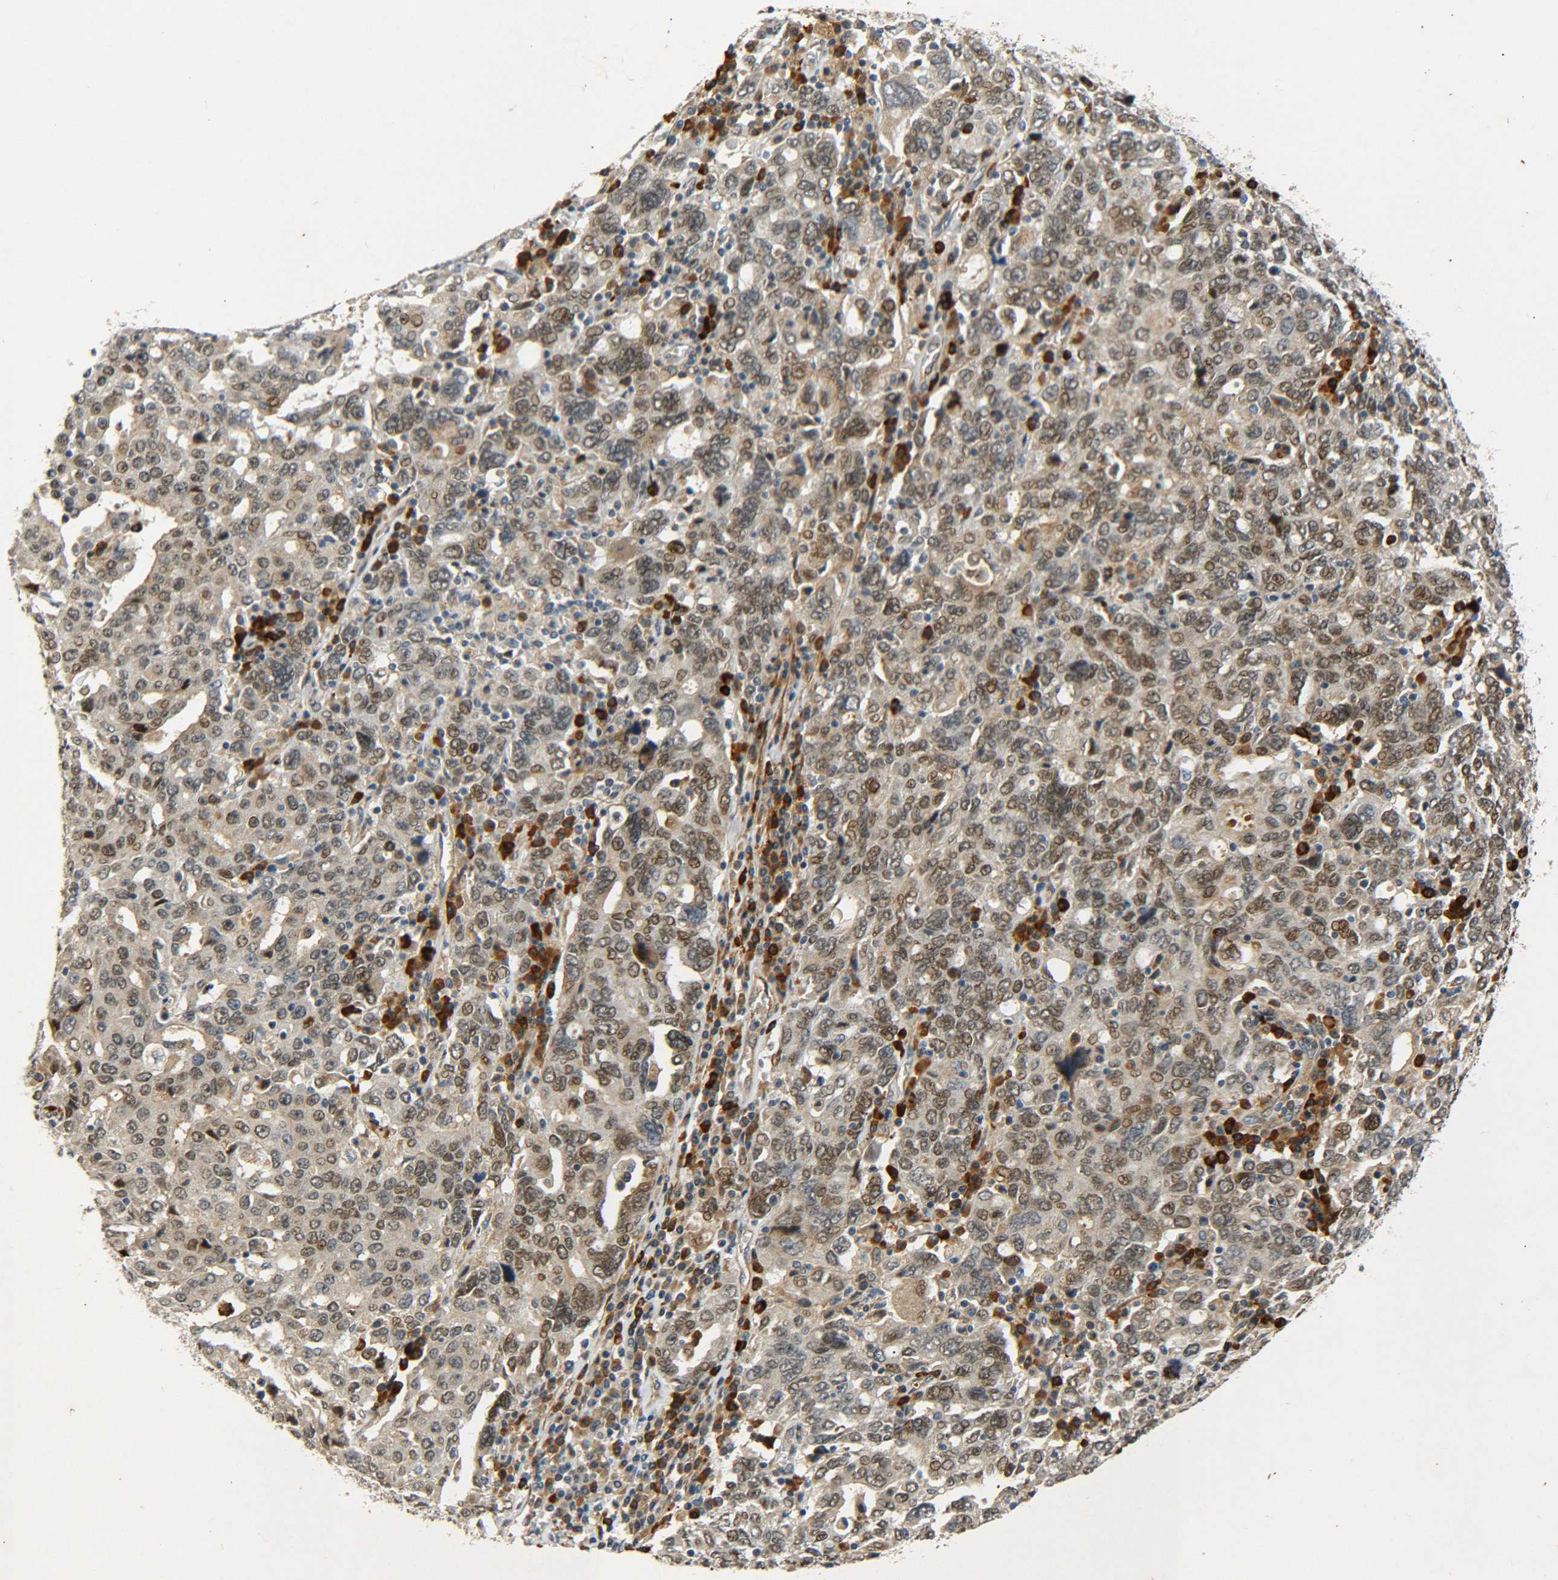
{"staining": {"intensity": "moderate", "quantity": ">75%", "location": "nuclear"}, "tissue": "ovarian cancer", "cell_type": "Tumor cells", "image_type": "cancer", "snomed": [{"axis": "morphology", "description": "Carcinoma, endometroid"}, {"axis": "topography", "description": "Ovary"}], "caption": "Immunohistochemical staining of ovarian cancer displays medium levels of moderate nuclear expression in about >75% of tumor cells.", "gene": "MEIS1", "patient": {"sex": "female", "age": 62}}